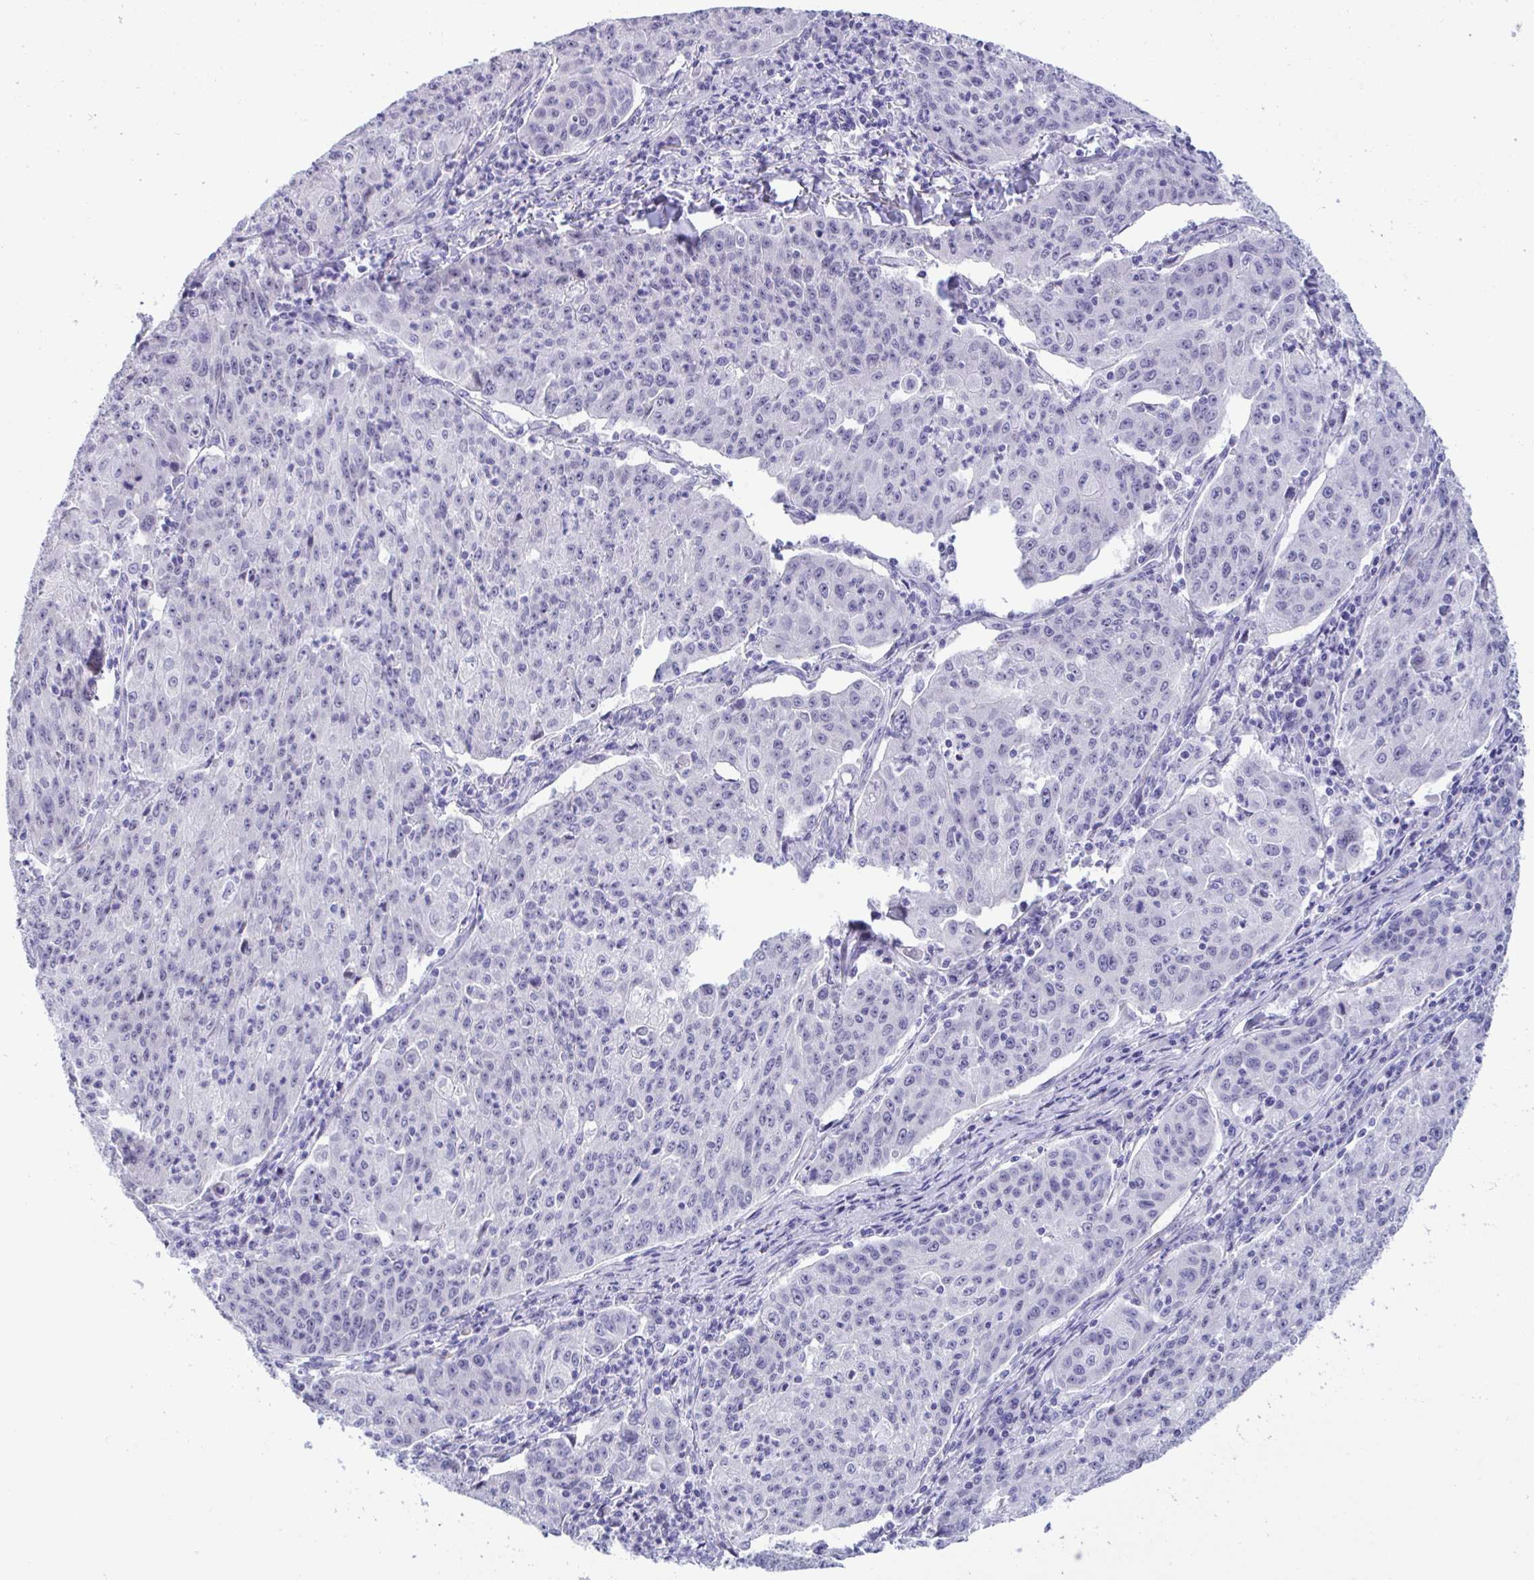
{"staining": {"intensity": "negative", "quantity": "none", "location": "none"}, "tissue": "lung cancer", "cell_type": "Tumor cells", "image_type": "cancer", "snomed": [{"axis": "morphology", "description": "Squamous cell carcinoma, NOS"}, {"axis": "morphology", "description": "Squamous cell carcinoma, metastatic, NOS"}, {"axis": "topography", "description": "Bronchus"}, {"axis": "topography", "description": "Lung"}], "caption": "Immunohistochemistry (IHC) histopathology image of neoplastic tissue: lung metastatic squamous cell carcinoma stained with DAB demonstrates no significant protein staining in tumor cells. (Brightfield microscopy of DAB (3,3'-diaminobenzidine) immunohistochemistry (IHC) at high magnification).", "gene": "YBX2", "patient": {"sex": "male", "age": 62}}